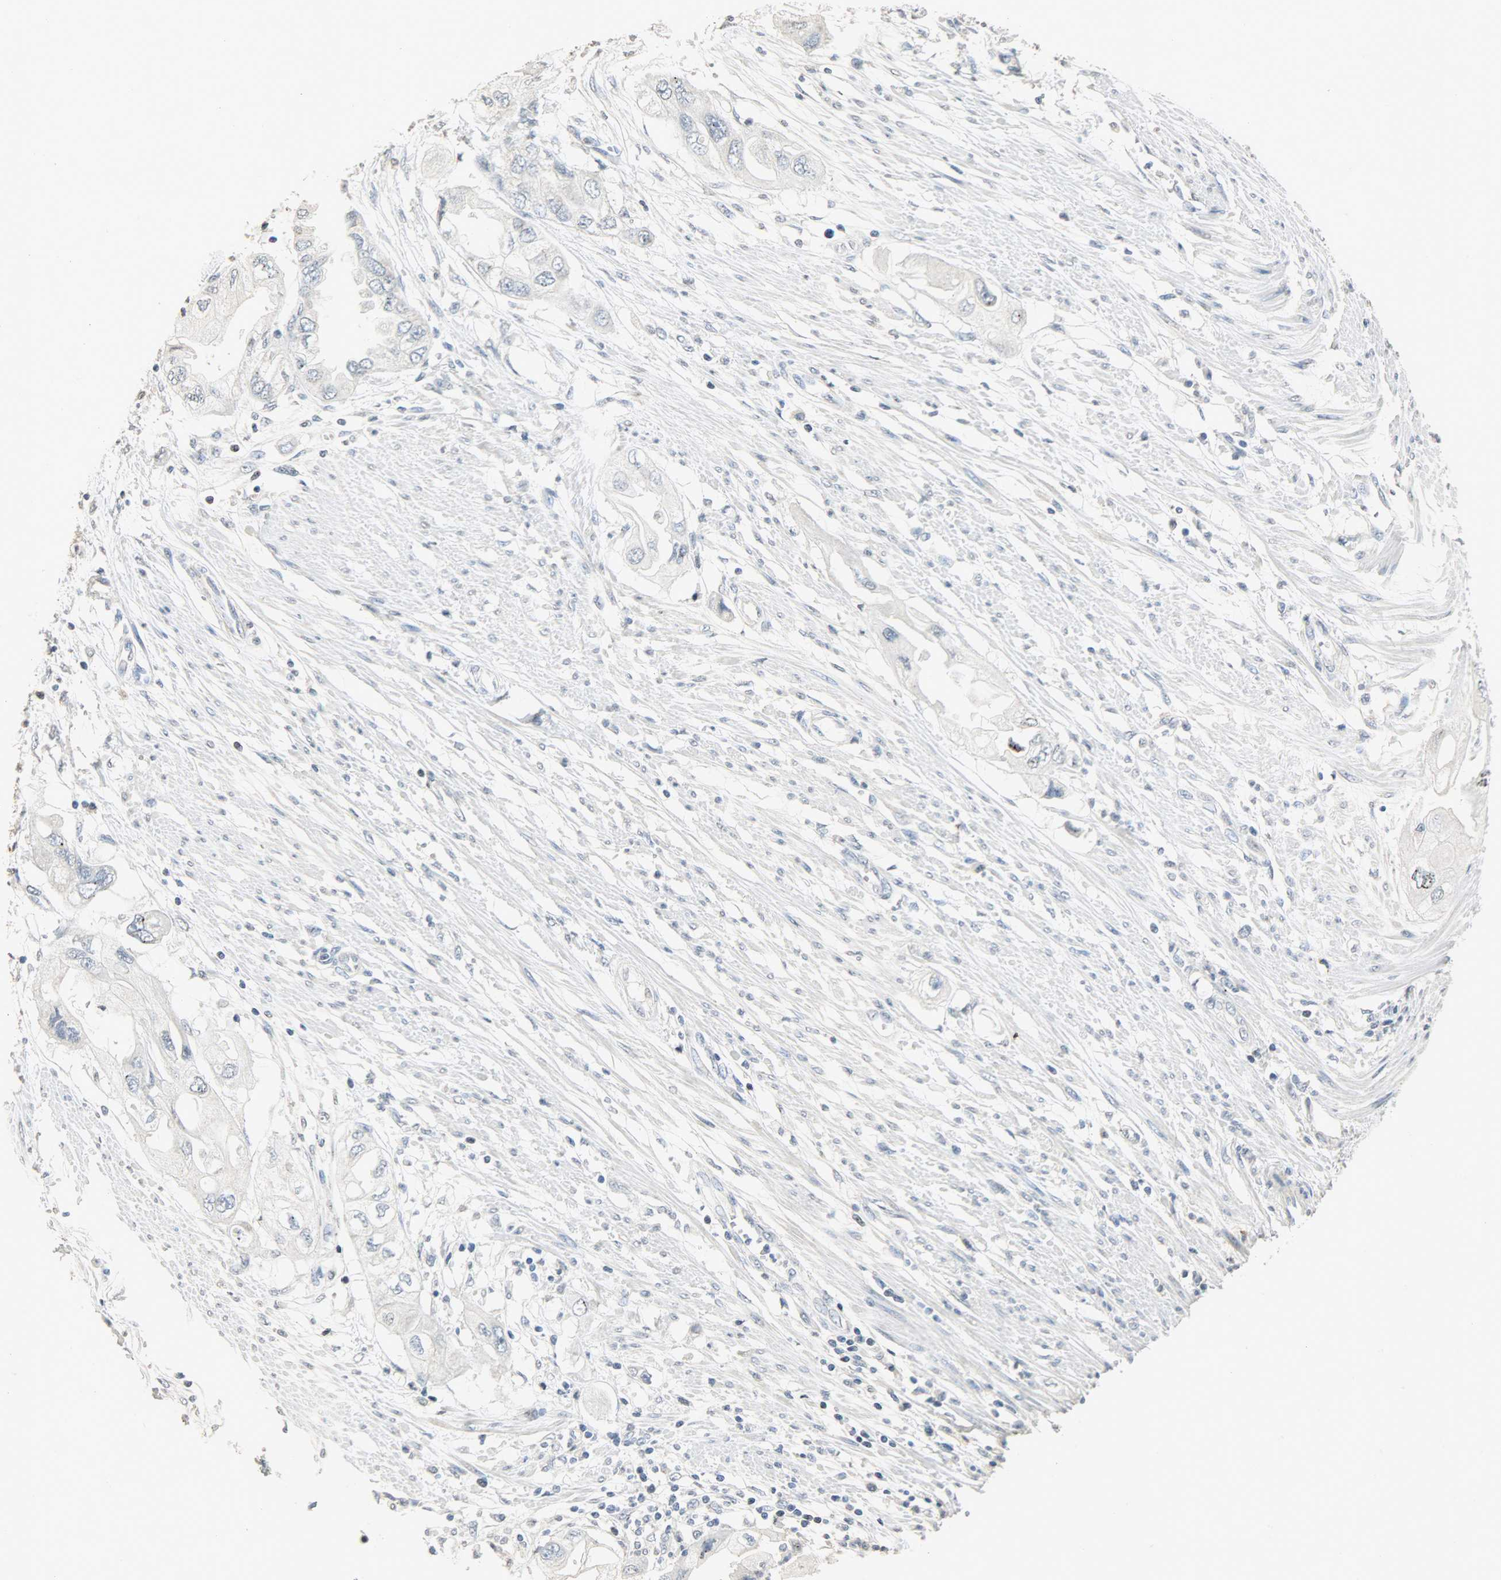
{"staining": {"intensity": "negative", "quantity": "none", "location": "none"}, "tissue": "endometrial cancer", "cell_type": "Tumor cells", "image_type": "cancer", "snomed": [{"axis": "morphology", "description": "Adenocarcinoma, NOS"}, {"axis": "topography", "description": "Endometrium"}], "caption": "The histopathology image shows no staining of tumor cells in endometrial adenocarcinoma.", "gene": "DNAJB6", "patient": {"sex": "female", "age": 67}}